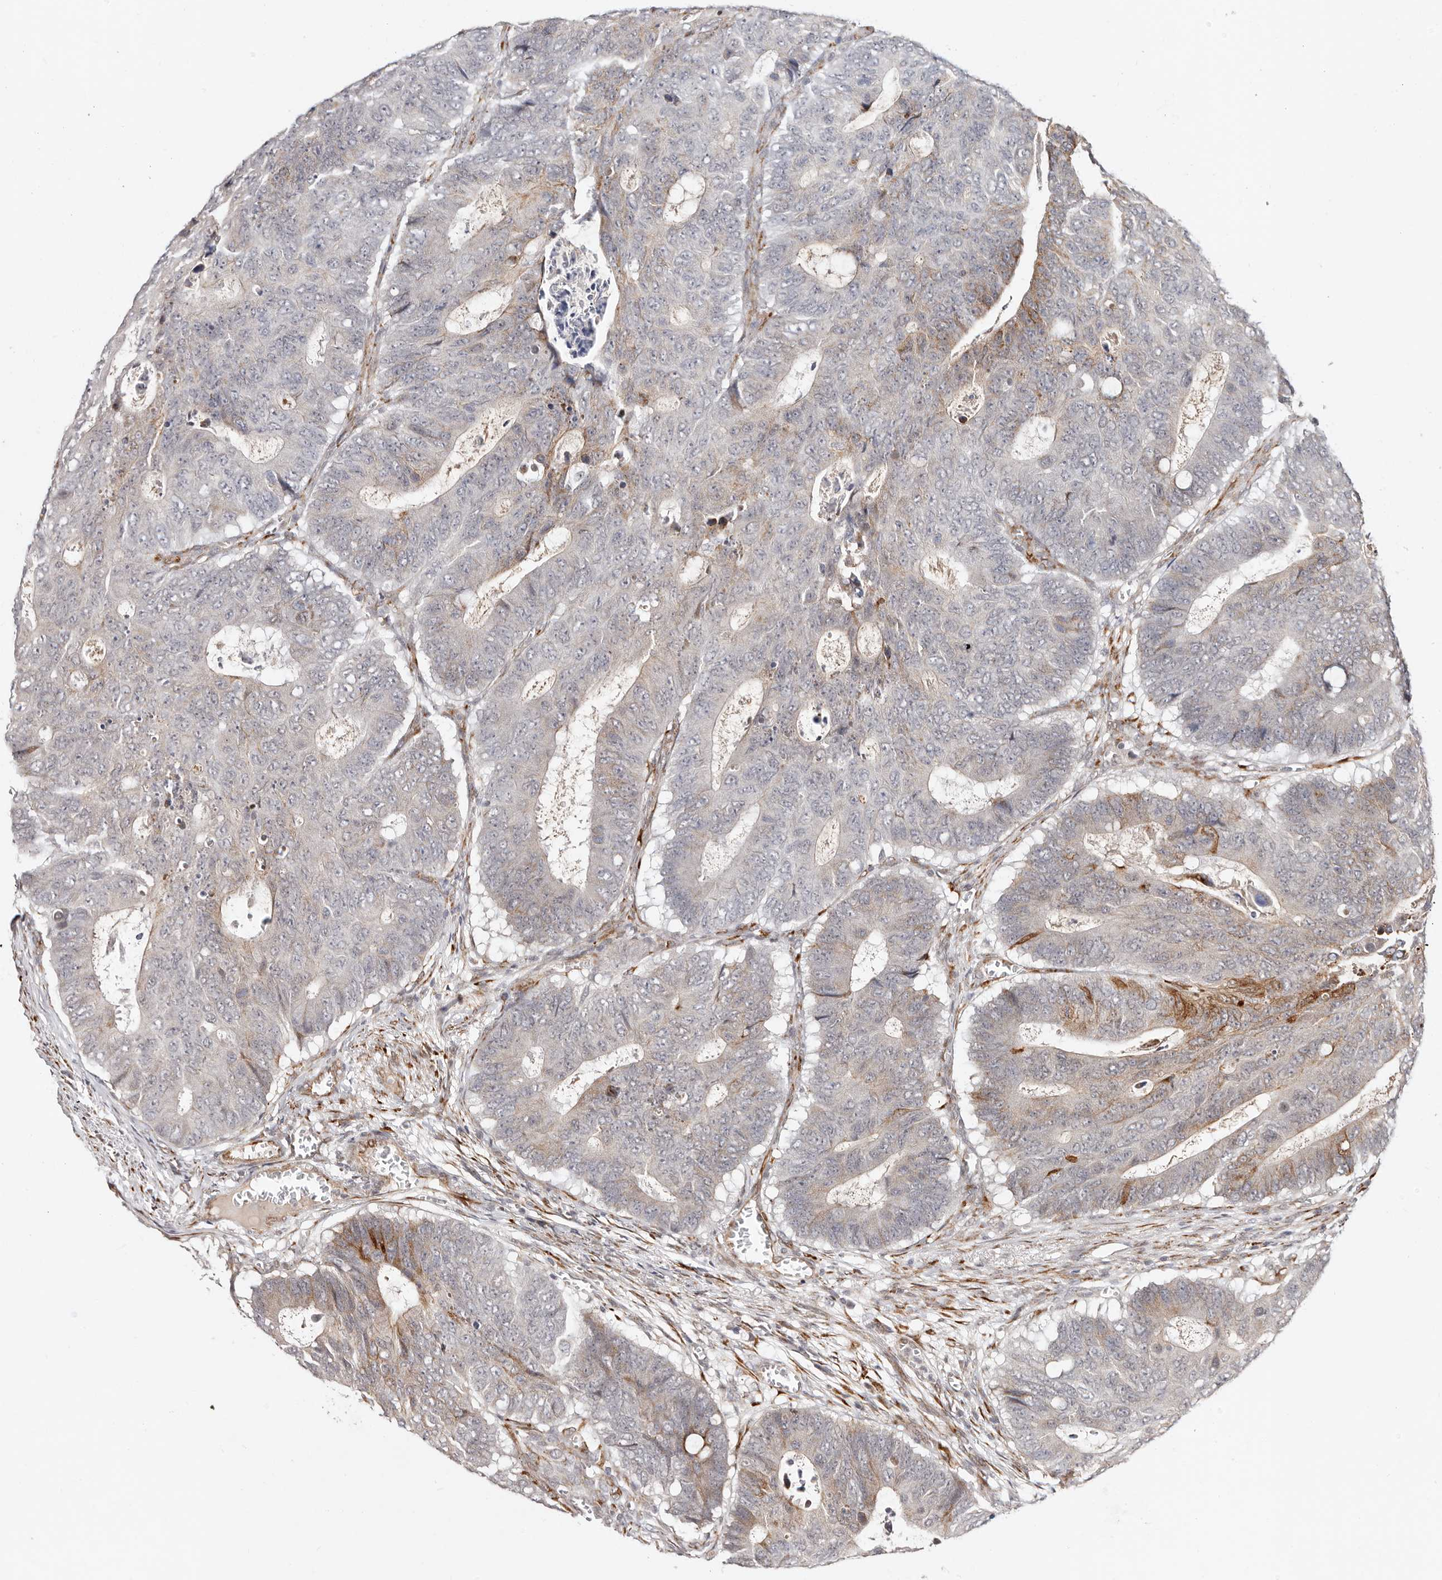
{"staining": {"intensity": "moderate", "quantity": "<25%", "location": "cytoplasmic/membranous"}, "tissue": "colorectal cancer", "cell_type": "Tumor cells", "image_type": "cancer", "snomed": [{"axis": "morphology", "description": "Adenocarcinoma, NOS"}, {"axis": "topography", "description": "Colon"}], "caption": "Tumor cells display moderate cytoplasmic/membranous staining in about <25% of cells in adenocarcinoma (colorectal).", "gene": "BCL2L15", "patient": {"sex": "male", "age": 87}}